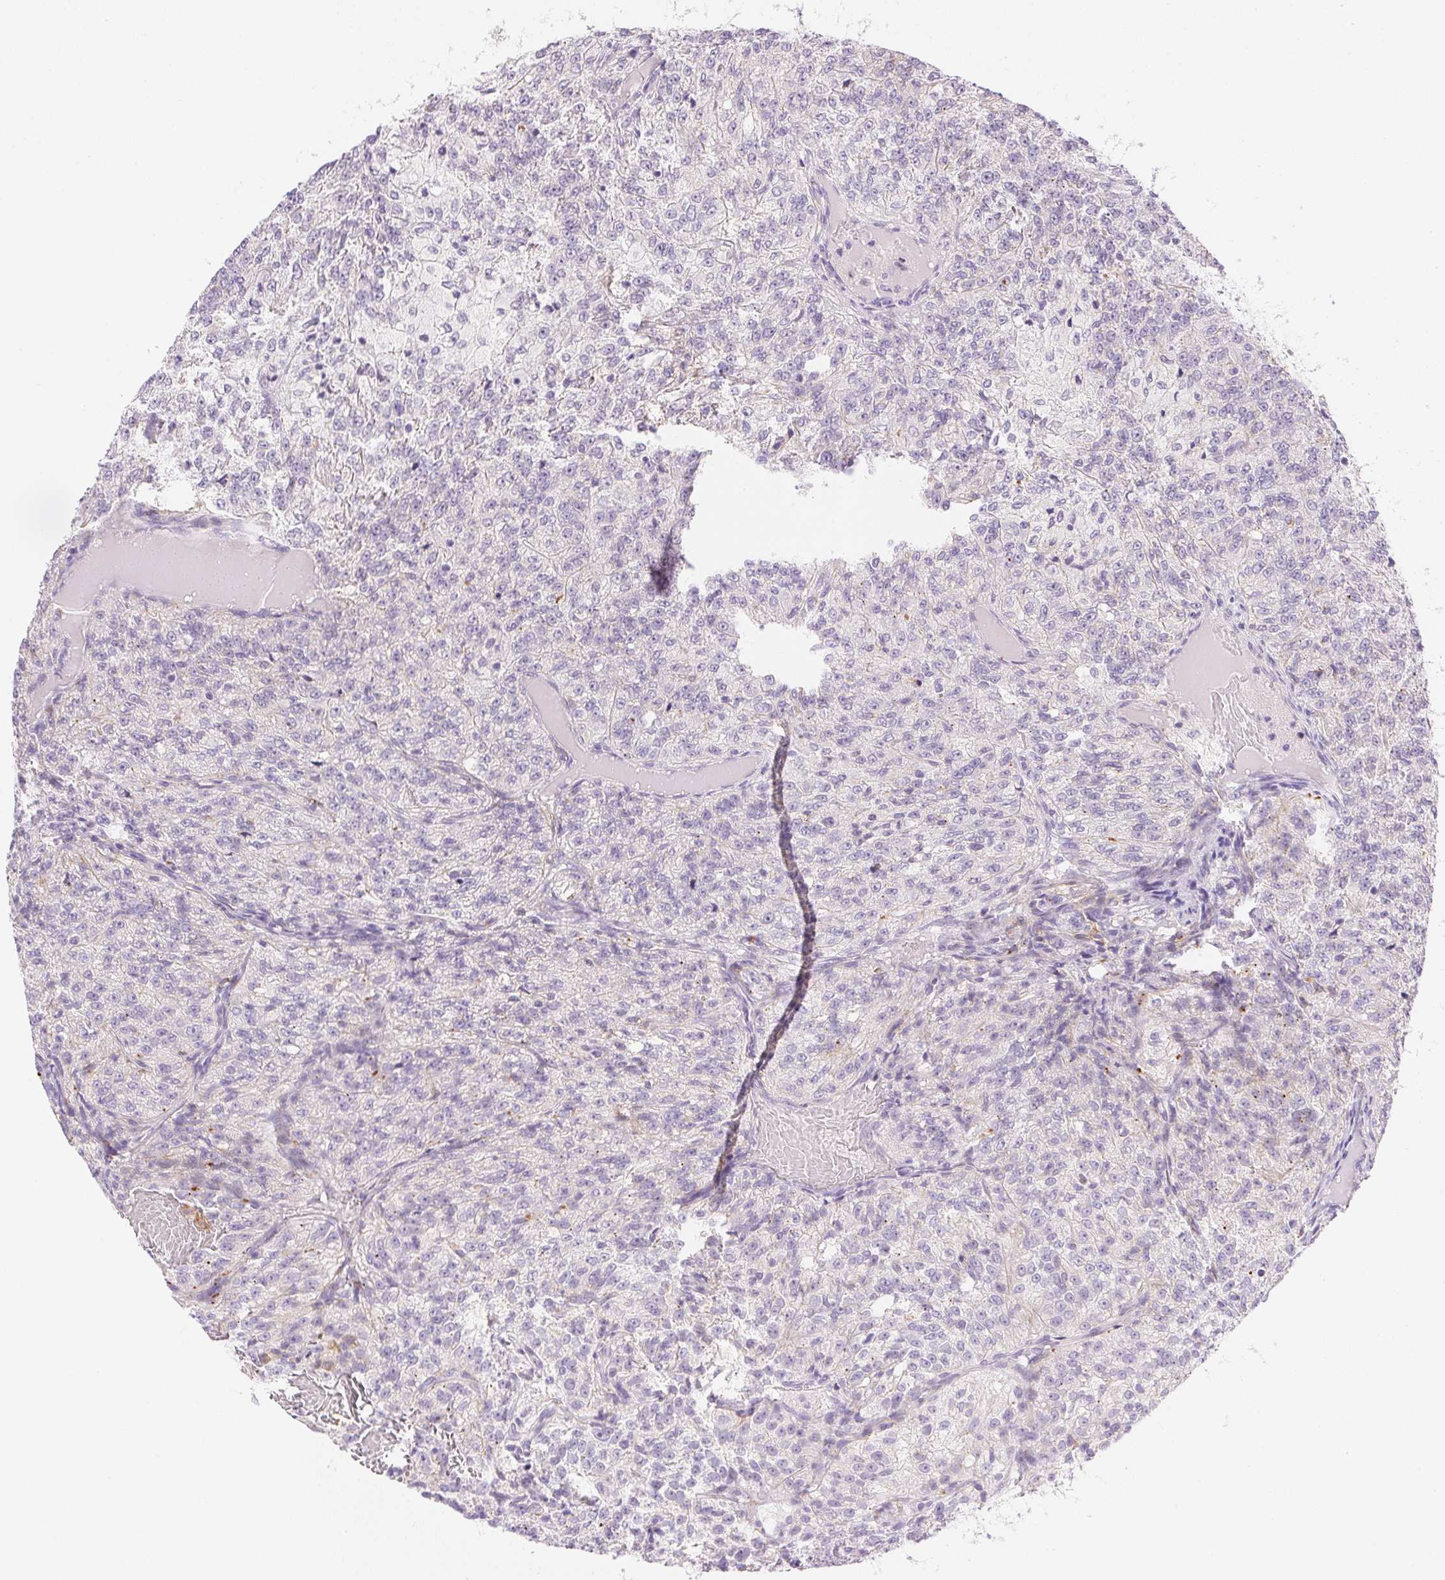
{"staining": {"intensity": "negative", "quantity": "none", "location": "none"}, "tissue": "renal cancer", "cell_type": "Tumor cells", "image_type": "cancer", "snomed": [{"axis": "morphology", "description": "Adenocarcinoma, NOS"}, {"axis": "topography", "description": "Kidney"}], "caption": "Protein analysis of renal cancer (adenocarcinoma) reveals no significant expression in tumor cells.", "gene": "TEKT1", "patient": {"sex": "female", "age": 63}}